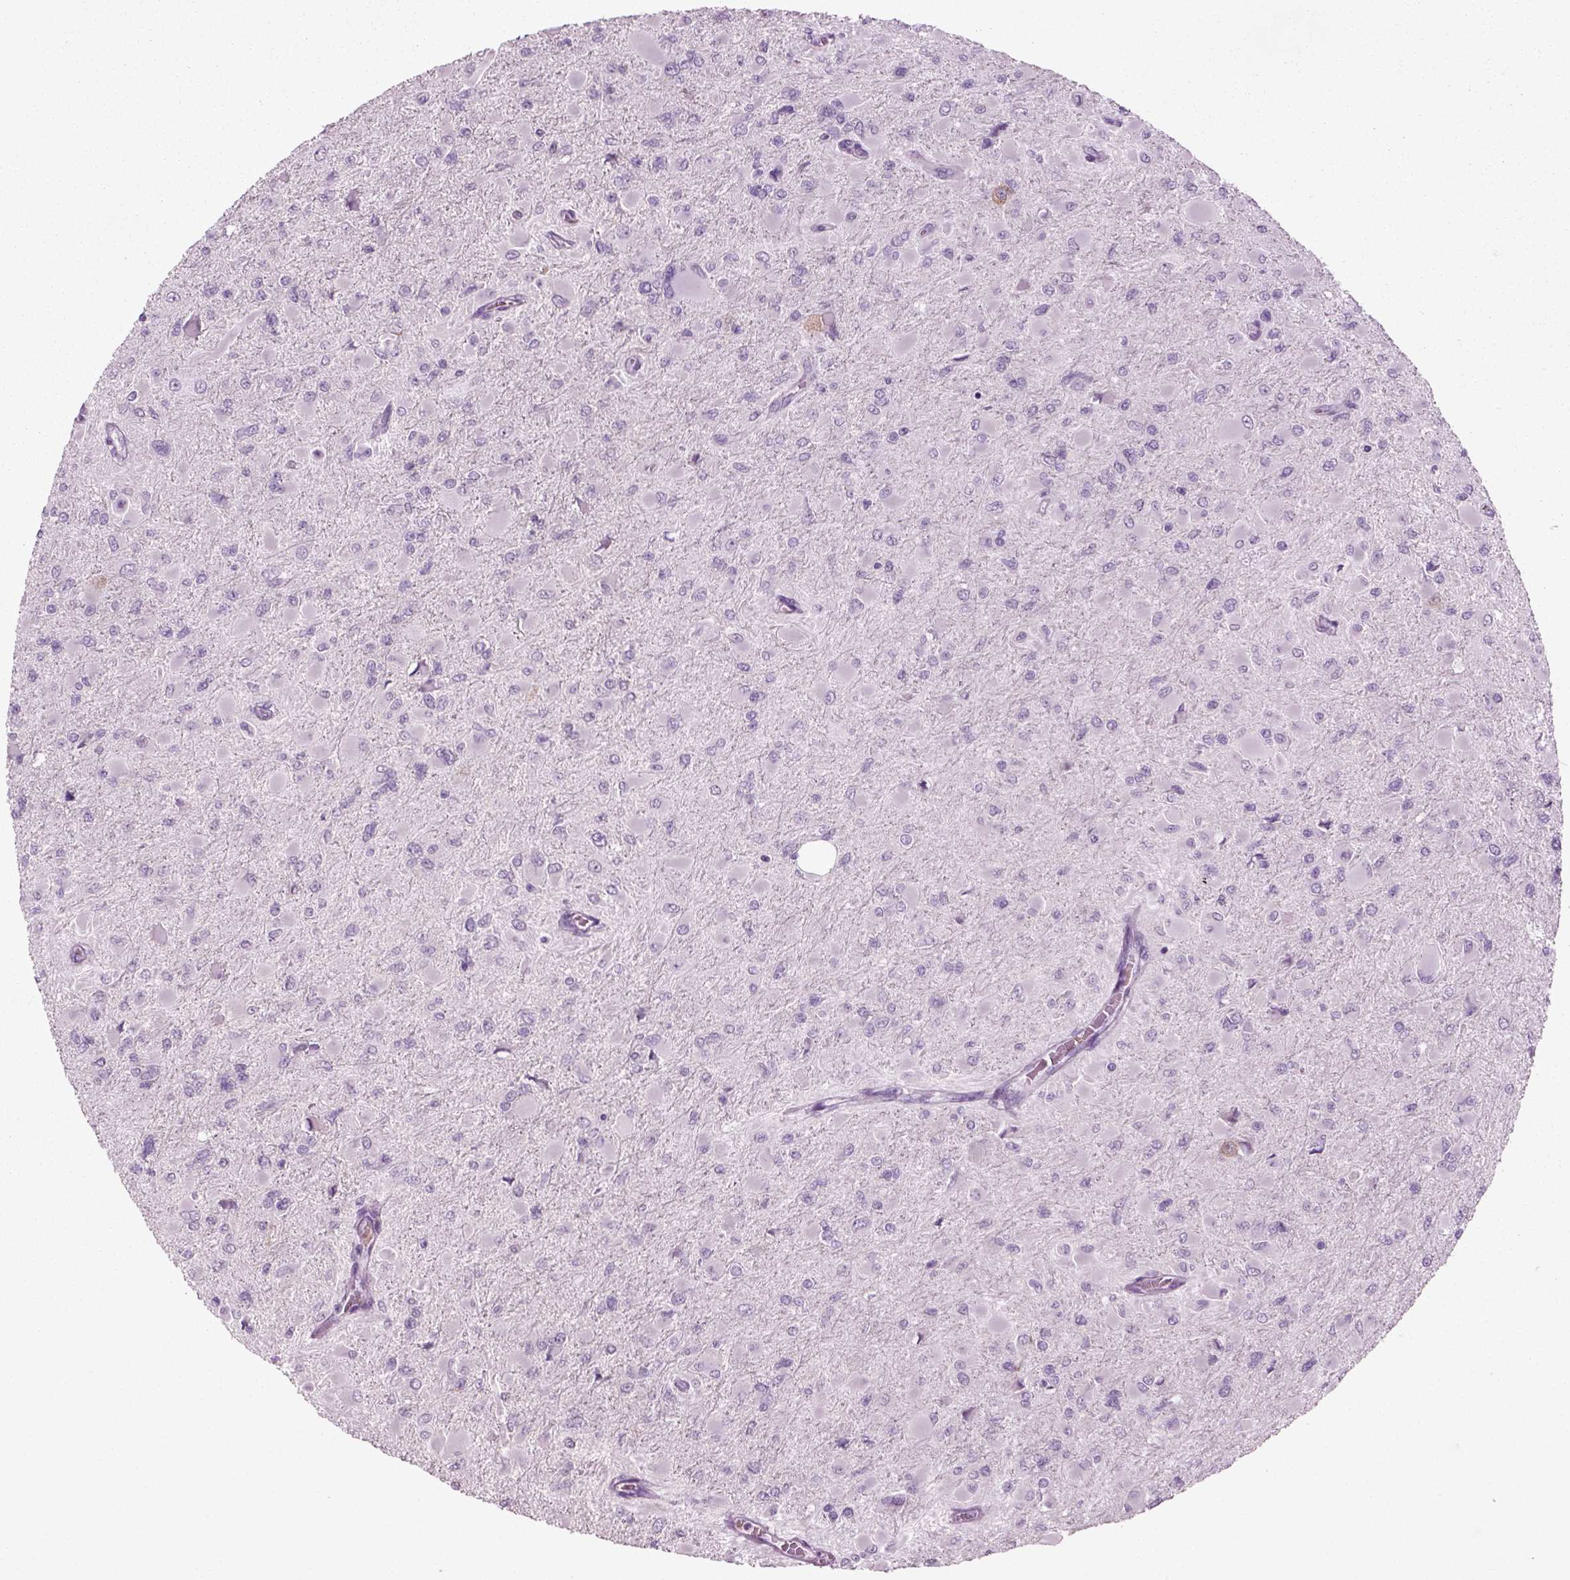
{"staining": {"intensity": "negative", "quantity": "none", "location": "none"}, "tissue": "glioma", "cell_type": "Tumor cells", "image_type": "cancer", "snomed": [{"axis": "morphology", "description": "Glioma, malignant, High grade"}, {"axis": "topography", "description": "Cerebral cortex"}], "caption": "Histopathology image shows no significant protein positivity in tumor cells of high-grade glioma (malignant). (Stains: DAB (3,3'-diaminobenzidine) IHC with hematoxylin counter stain, Microscopy: brightfield microscopy at high magnification).", "gene": "ZC2HC1C", "patient": {"sex": "female", "age": 36}}